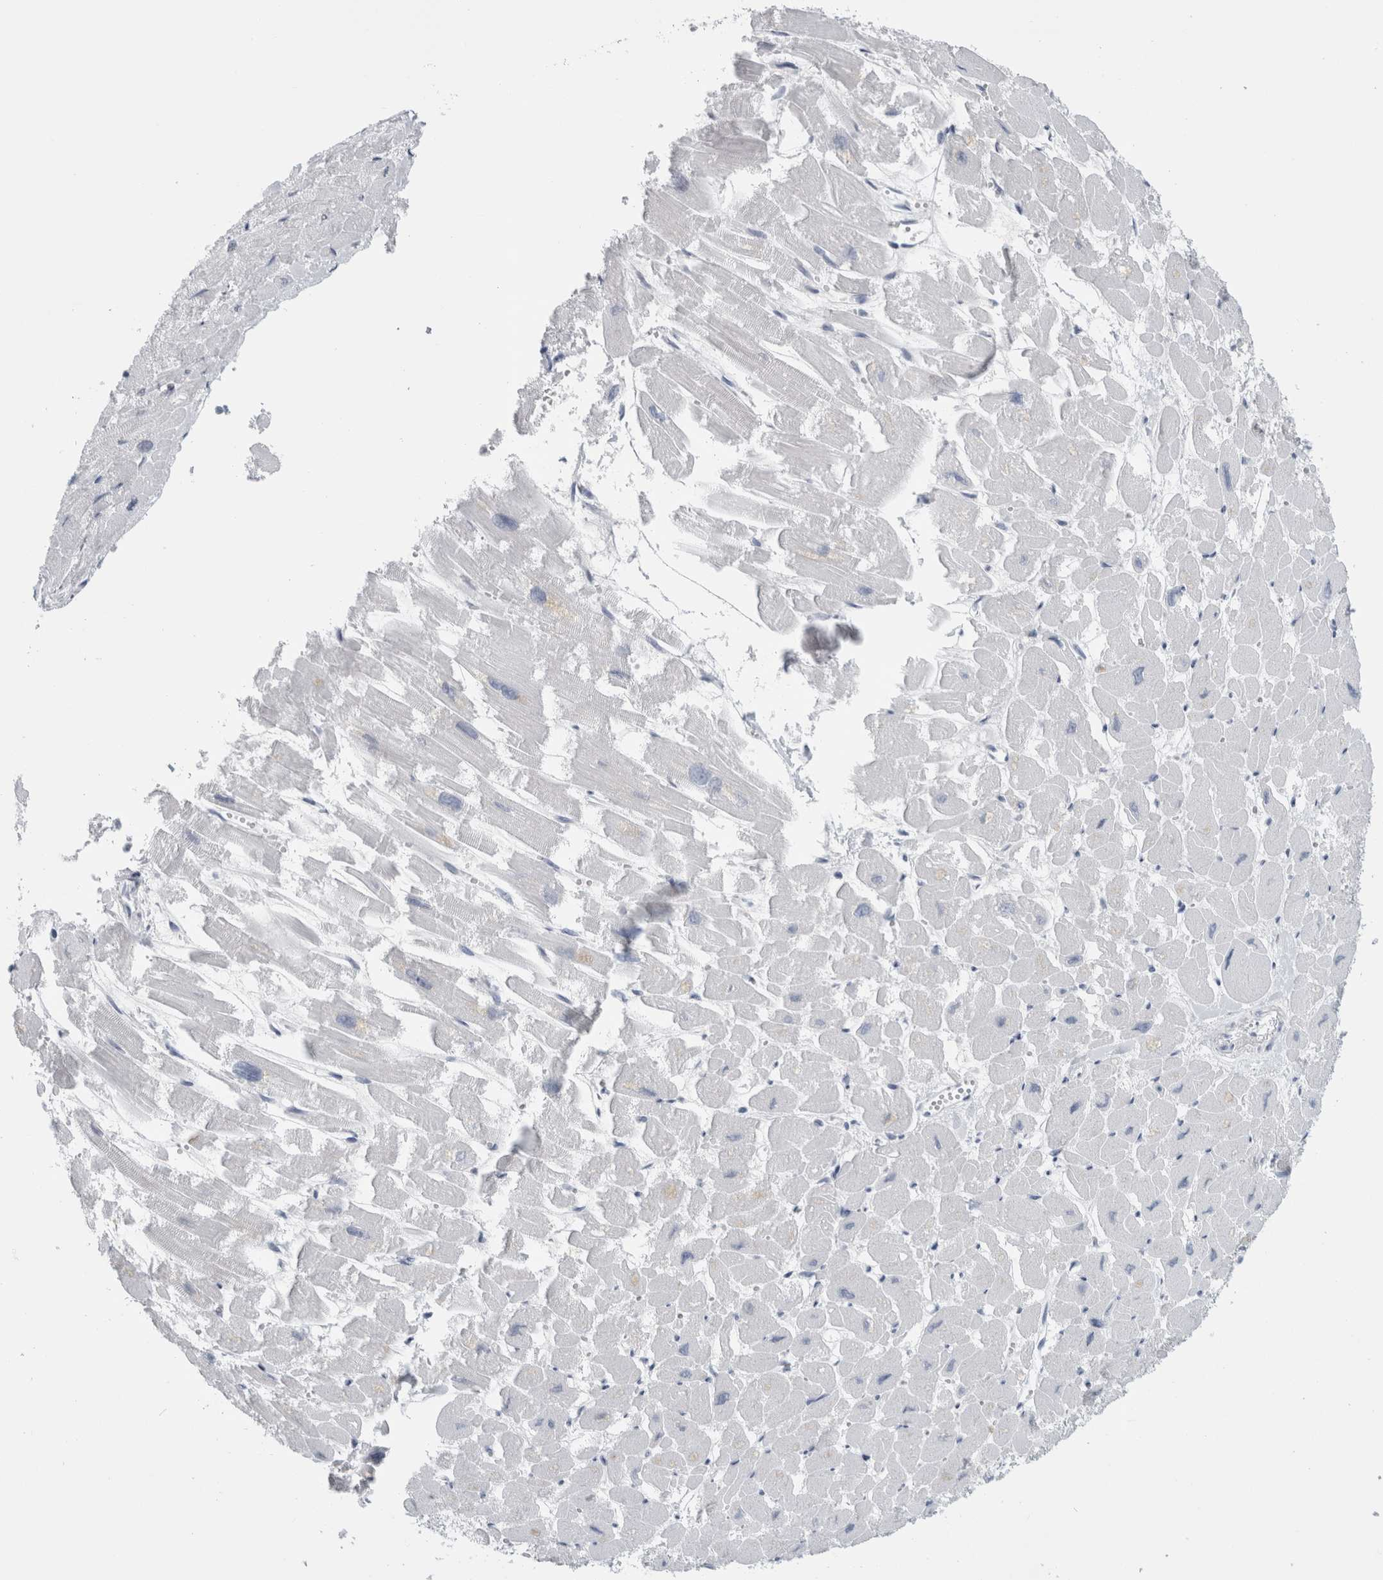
{"staining": {"intensity": "negative", "quantity": "none", "location": "none"}, "tissue": "heart muscle", "cell_type": "Cardiomyocytes", "image_type": "normal", "snomed": [{"axis": "morphology", "description": "Normal tissue, NOS"}, {"axis": "topography", "description": "Heart"}], "caption": "Cardiomyocytes are negative for protein expression in normal human heart muscle. (DAB (3,3'-diaminobenzidine) IHC with hematoxylin counter stain).", "gene": "ANKFY1", "patient": {"sex": "male", "age": 54}}